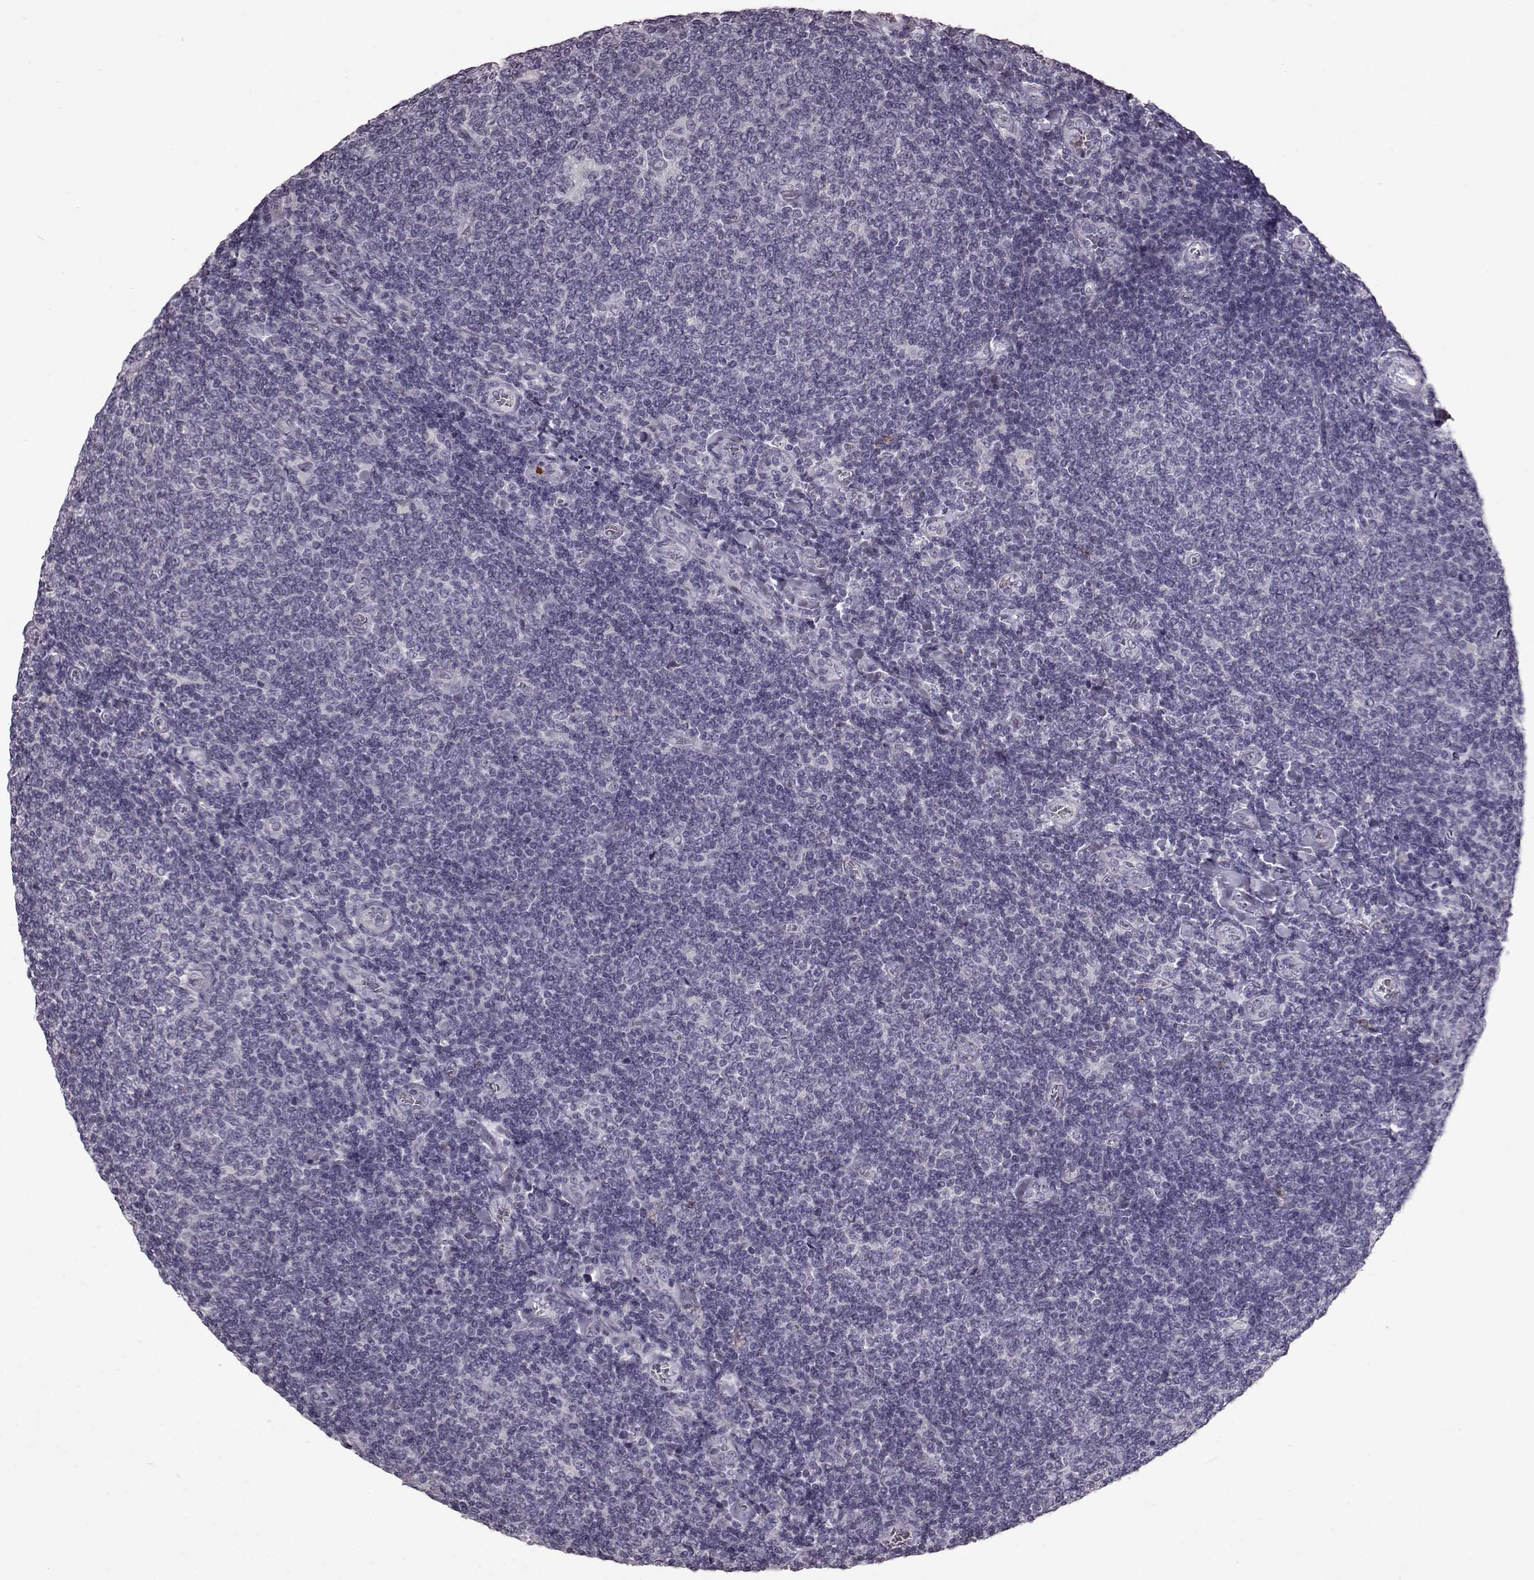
{"staining": {"intensity": "negative", "quantity": "none", "location": "none"}, "tissue": "lymphoma", "cell_type": "Tumor cells", "image_type": "cancer", "snomed": [{"axis": "morphology", "description": "Malignant lymphoma, non-Hodgkin's type, Low grade"}, {"axis": "topography", "description": "Lymph node"}], "caption": "Photomicrograph shows no significant protein positivity in tumor cells of malignant lymphoma, non-Hodgkin's type (low-grade).", "gene": "FUT4", "patient": {"sex": "male", "age": 52}}